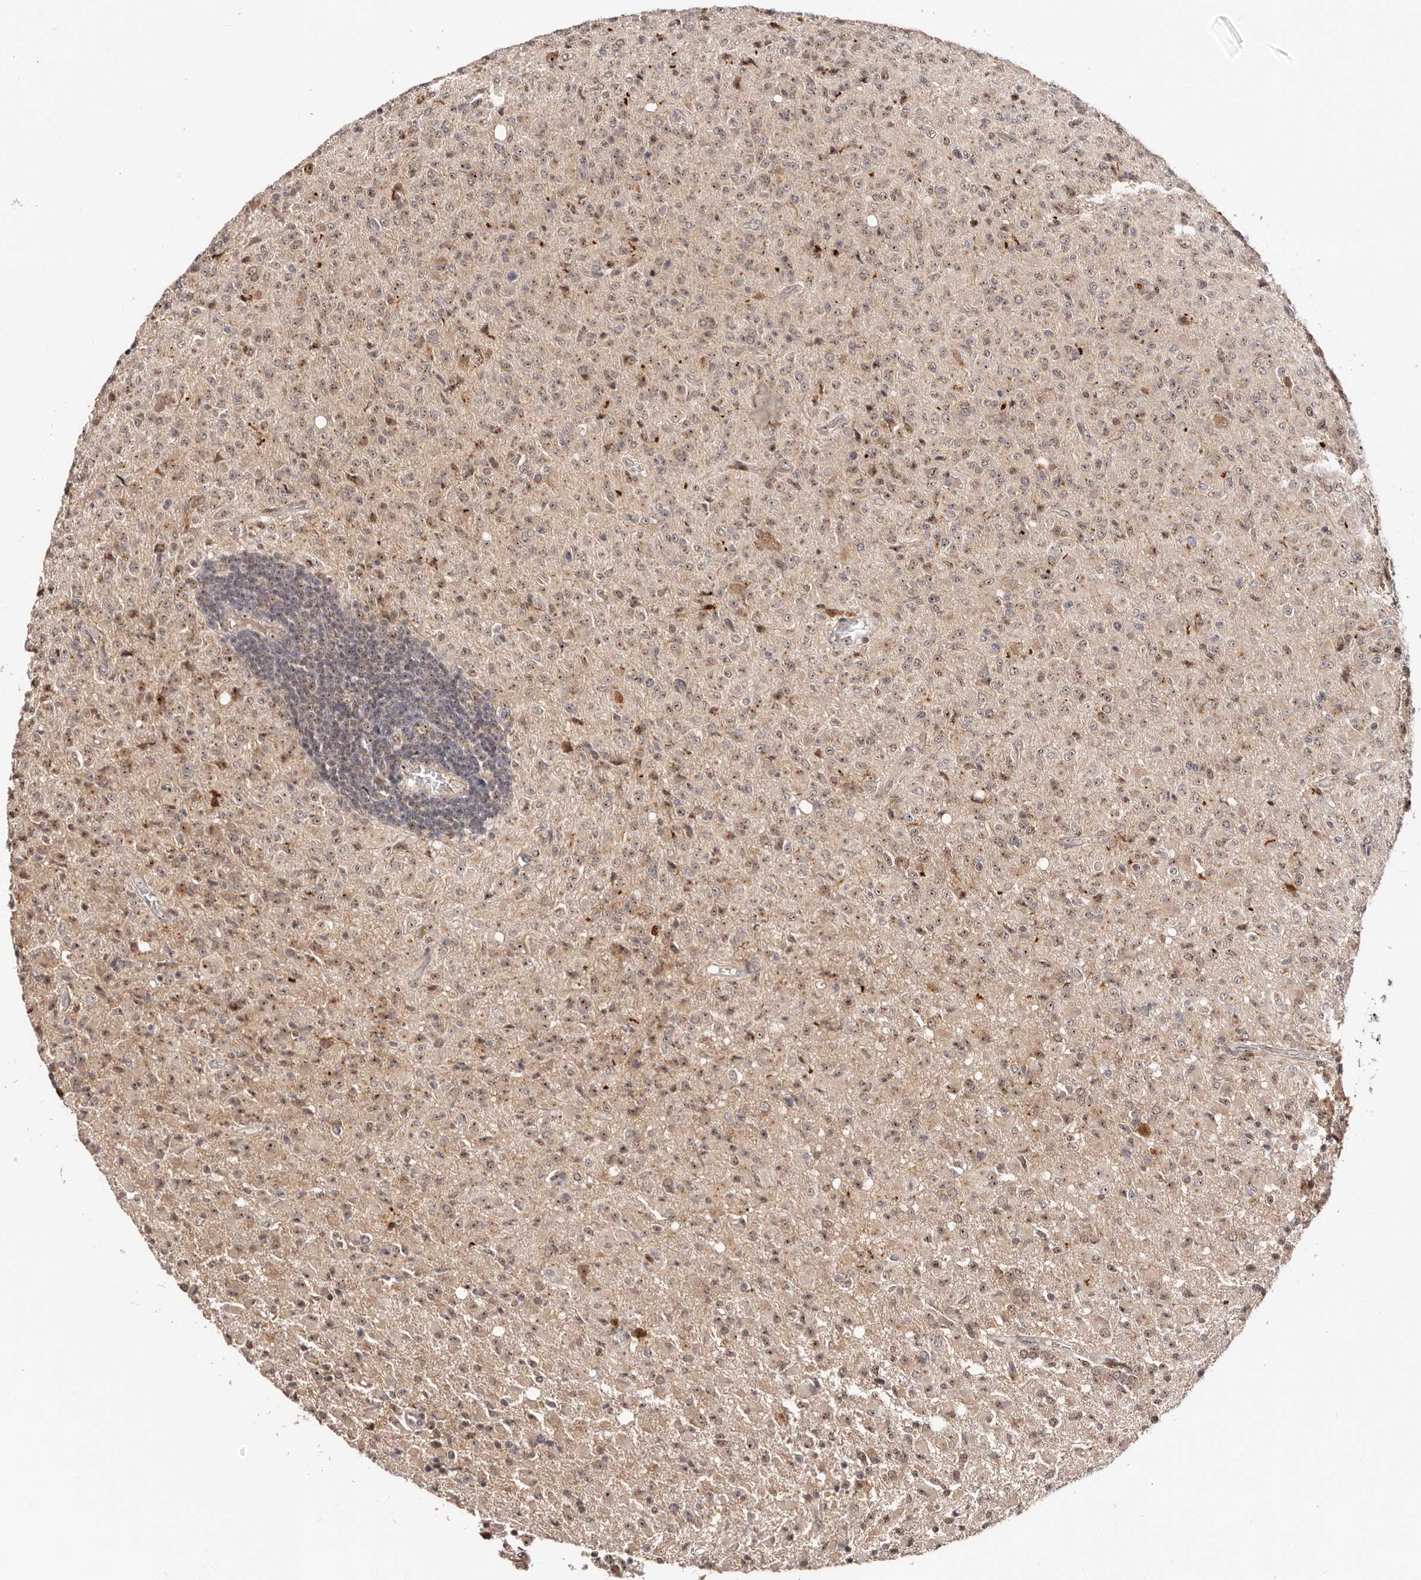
{"staining": {"intensity": "moderate", "quantity": ">75%", "location": "nuclear"}, "tissue": "glioma", "cell_type": "Tumor cells", "image_type": "cancer", "snomed": [{"axis": "morphology", "description": "Glioma, malignant, High grade"}, {"axis": "topography", "description": "Brain"}], "caption": "A photomicrograph showing moderate nuclear positivity in approximately >75% of tumor cells in glioma, as visualized by brown immunohistochemical staining.", "gene": "APOL6", "patient": {"sex": "female", "age": 57}}